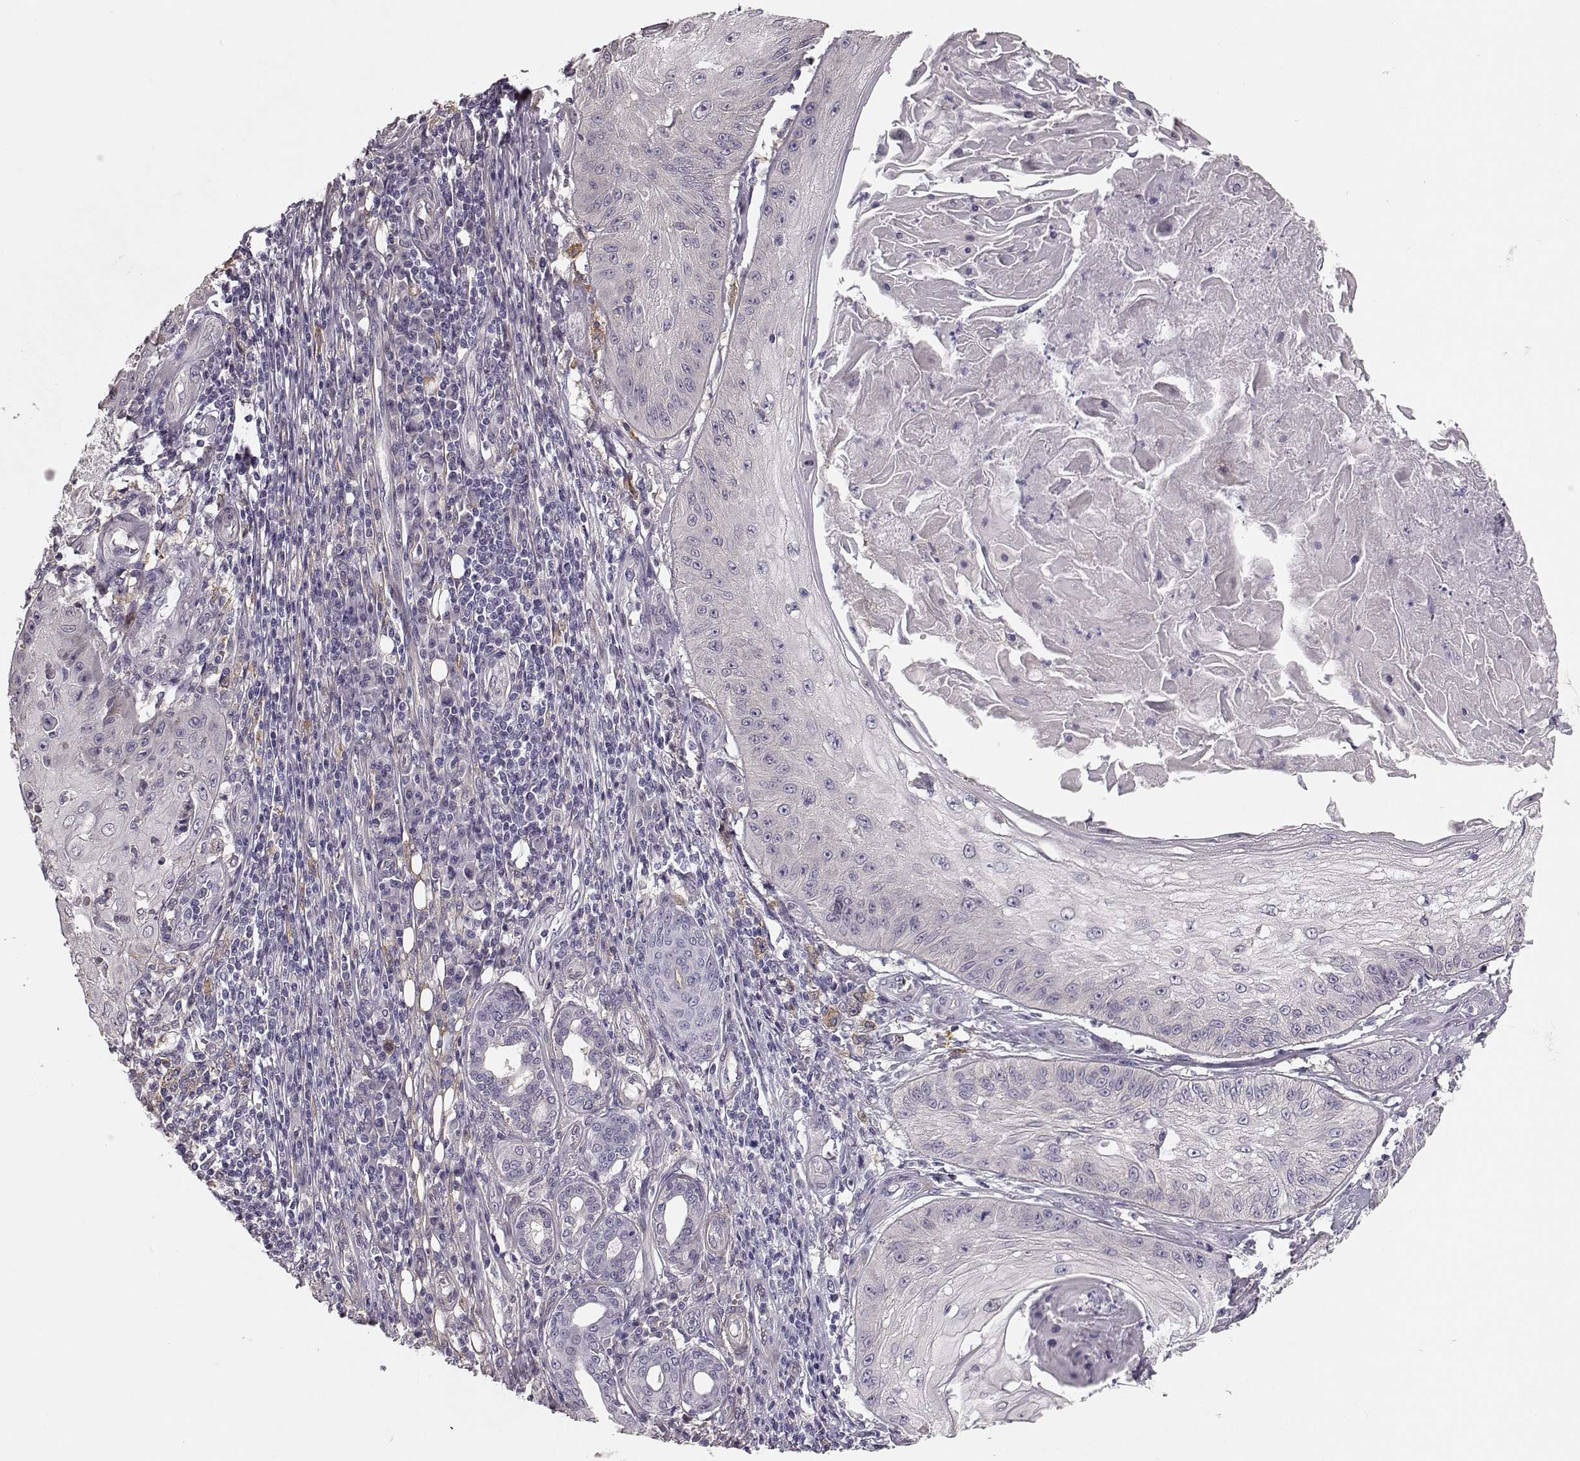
{"staining": {"intensity": "negative", "quantity": "none", "location": "none"}, "tissue": "skin cancer", "cell_type": "Tumor cells", "image_type": "cancer", "snomed": [{"axis": "morphology", "description": "Squamous cell carcinoma, NOS"}, {"axis": "topography", "description": "Skin"}], "caption": "Skin squamous cell carcinoma was stained to show a protein in brown. There is no significant expression in tumor cells.", "gene": "GPR50", "patient": {"sex": "male", "age": 70}}